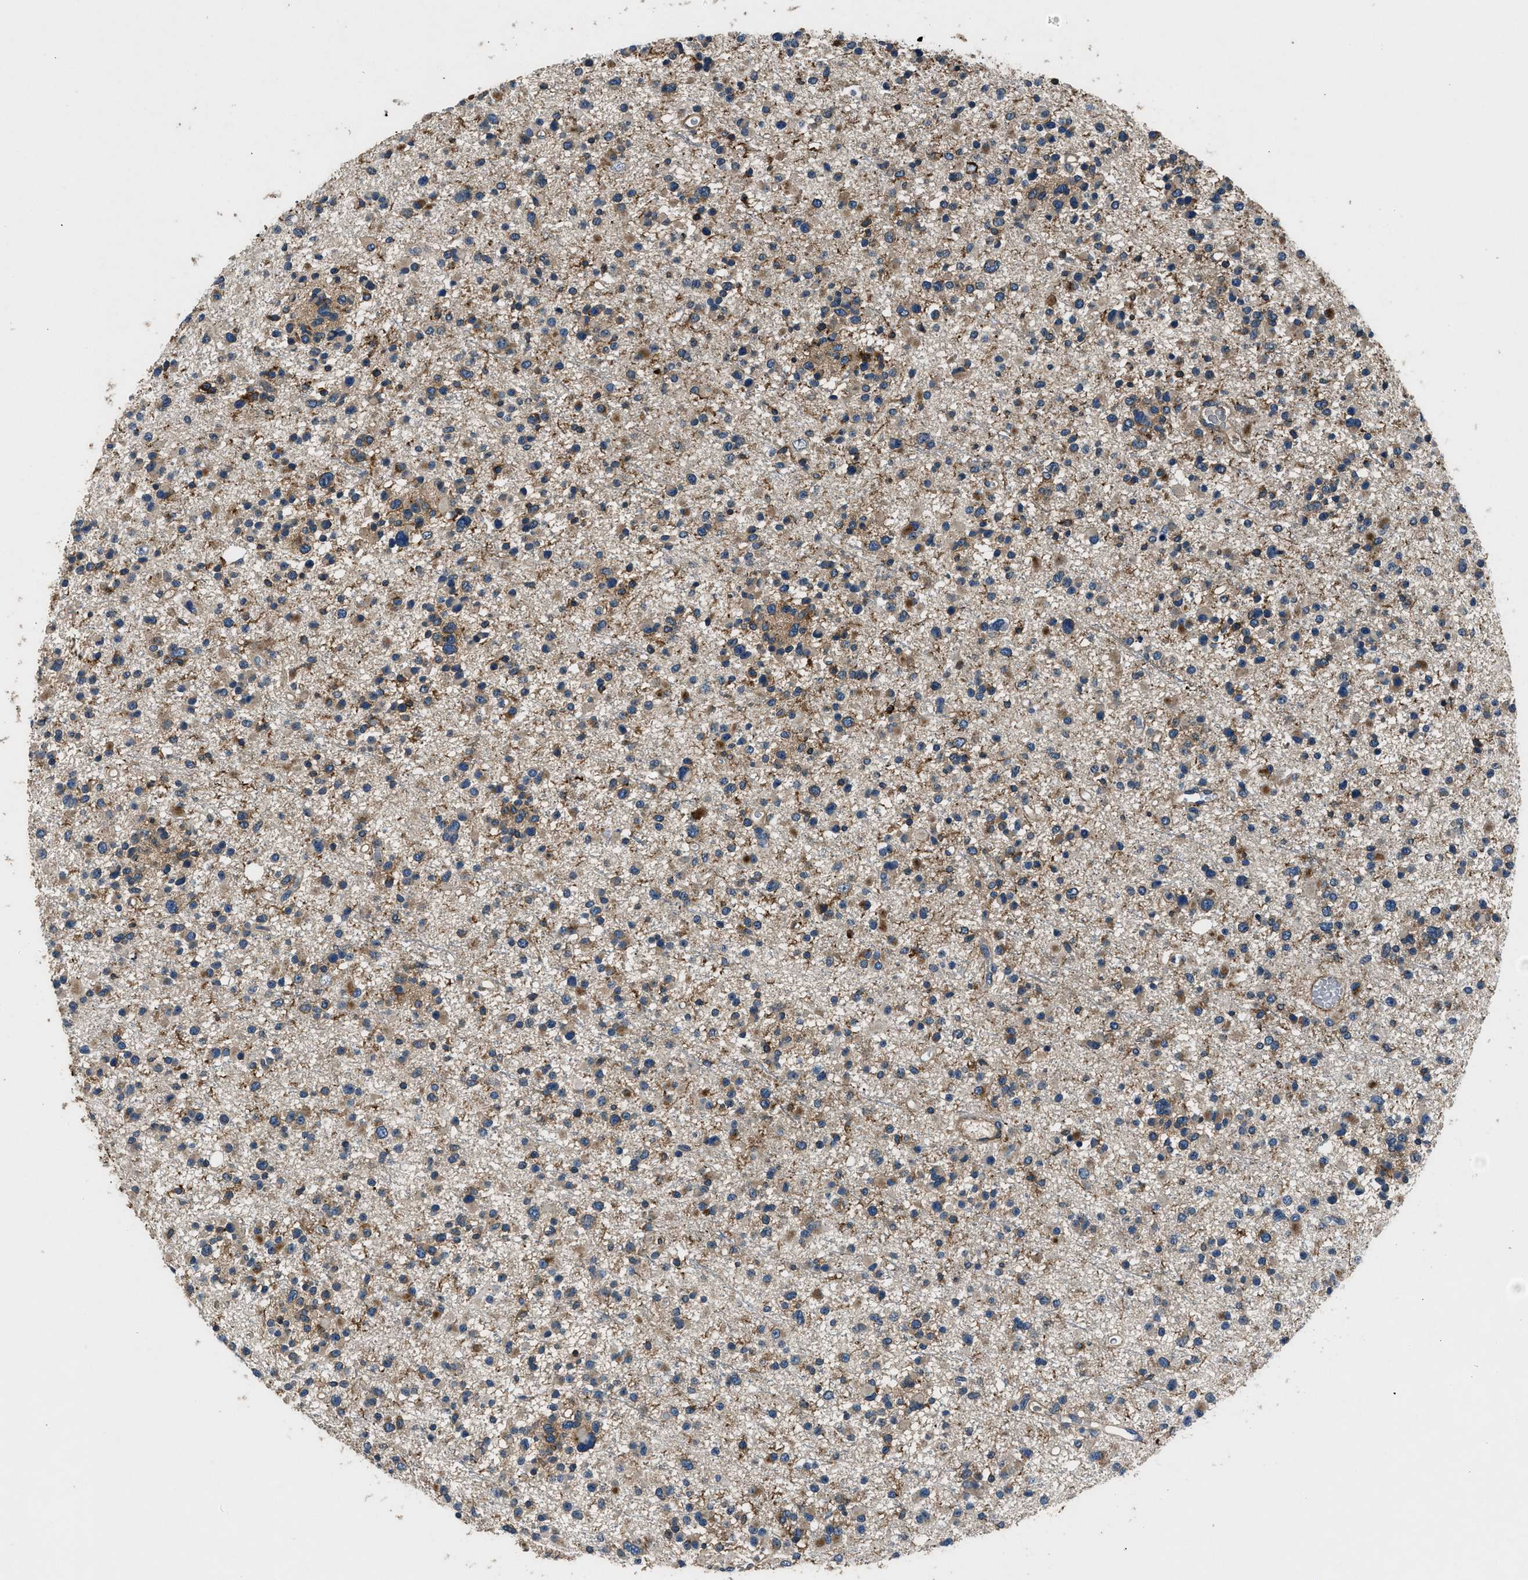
{"staining": {"intensity": "moderate", "quantity": ">75%", "location": "cytoplasmic/membranous"}, "tissue": "glioma", "cell_type": "Tumor cells", "image_type": "cancer", "snomed": [{"axis": "morphology", "description": "Glioma, malignant, Low grade"}, {"axis": "topography", "description": "Brain"}], "caption": "Immunohistochemistry of glioma shows medium levels of moderate cytoplasmic/membranous positivity in about >75% of tumor cells.", "gene": "CD276", "patient": {"sex": "female", "age": 22}}